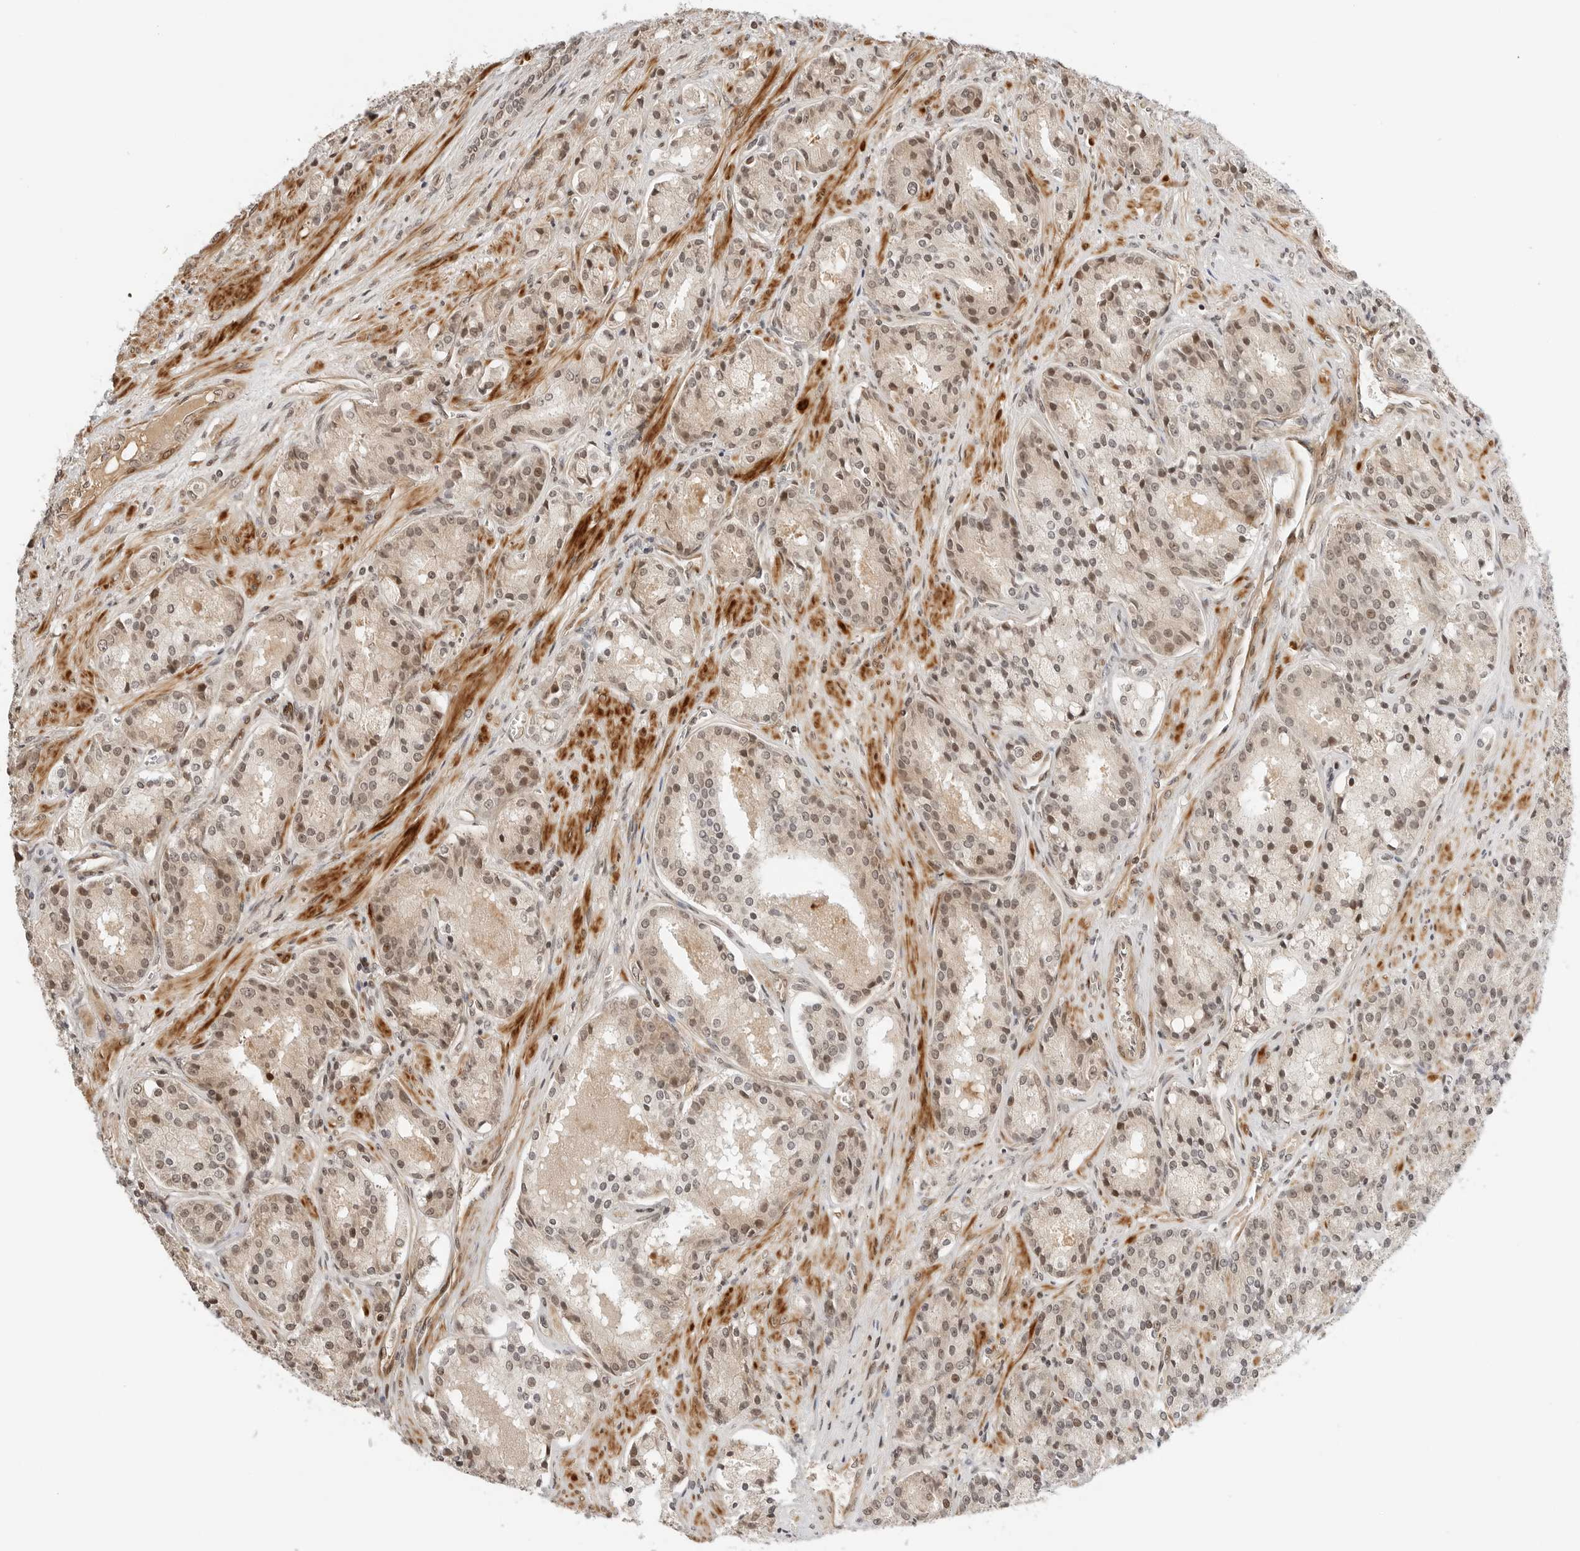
{"staining": {"intensity": "weak", "quantity": ">75%", "location": "nuclear"}, "tissue": "prostate cancer", "cell_type": "Tumor cells", "image_type": "cancer", "snomed": [{"axis": "morphology", "description": "Adenocarcinoma, High grade"}, {"axis": "topography", "description": "Prostate"}], "caption": "High-grade adenocarcinoma (prostate) stained with a protein marker exhibits weak staining in tumor cells.", "gene": "GEM", "patient": {"sex": "male", "age": 60}}